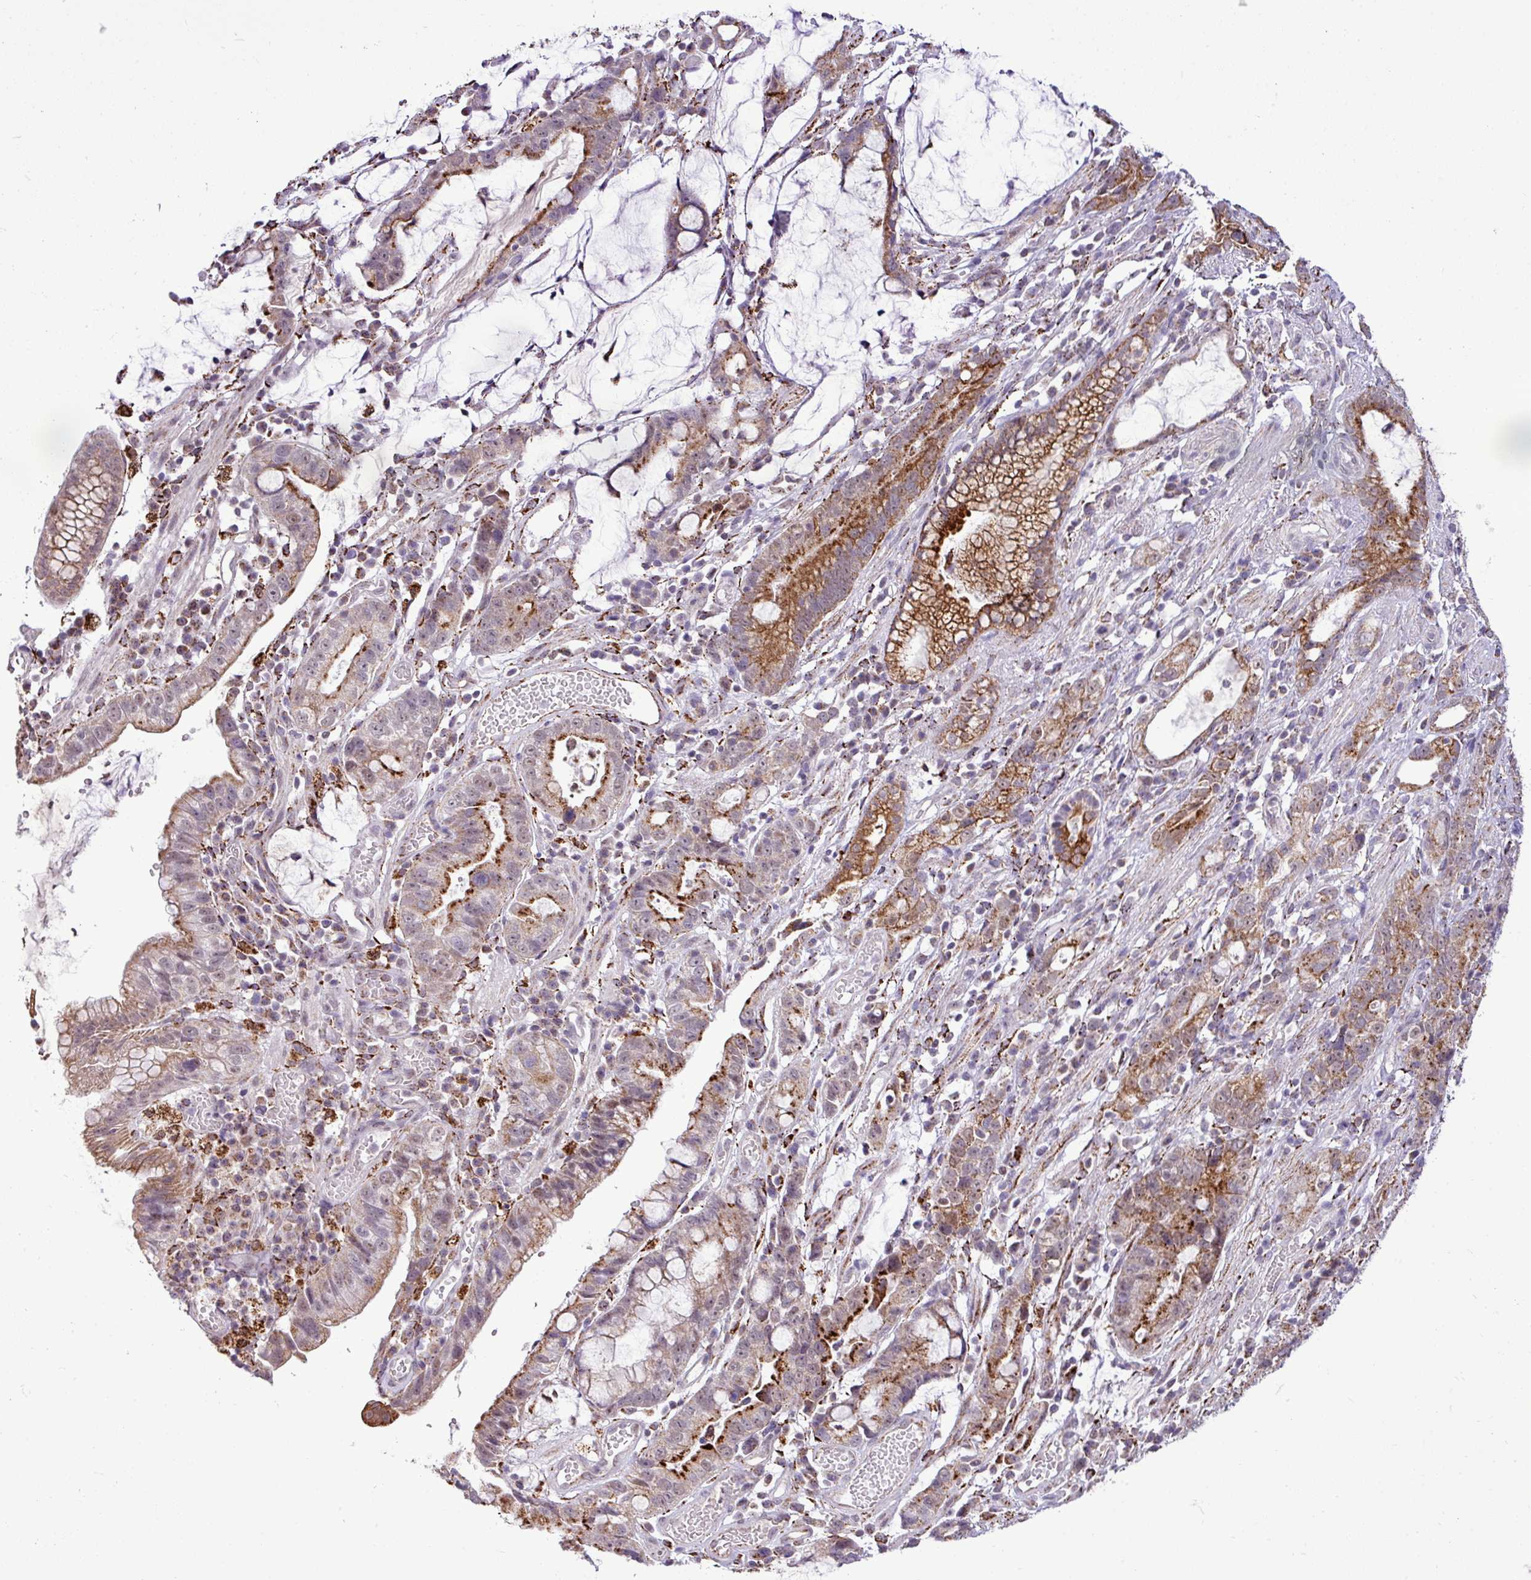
{"staining": {"intensity": "strong", "quantity": "25%-75%", "location": "cytoplasmic/membranous"}, "tissue": "stomach cancer", "cell_type": "Tumor cells", "image_type": "cancer", "snomed": [{"axis": "morphology", "description": "Adenocarcinoma, NOS"}, {"axis": "topography", "description": "Stomach"}], "caption": "Protein expression analysis of human adenocarcinoma (stomach) reveals strong cytoplasmic/membranous positivity in approximately 25%-75% of tumor cells.", "gene": "SGPP1", "patient": {"sex": "male", "age": 55}}